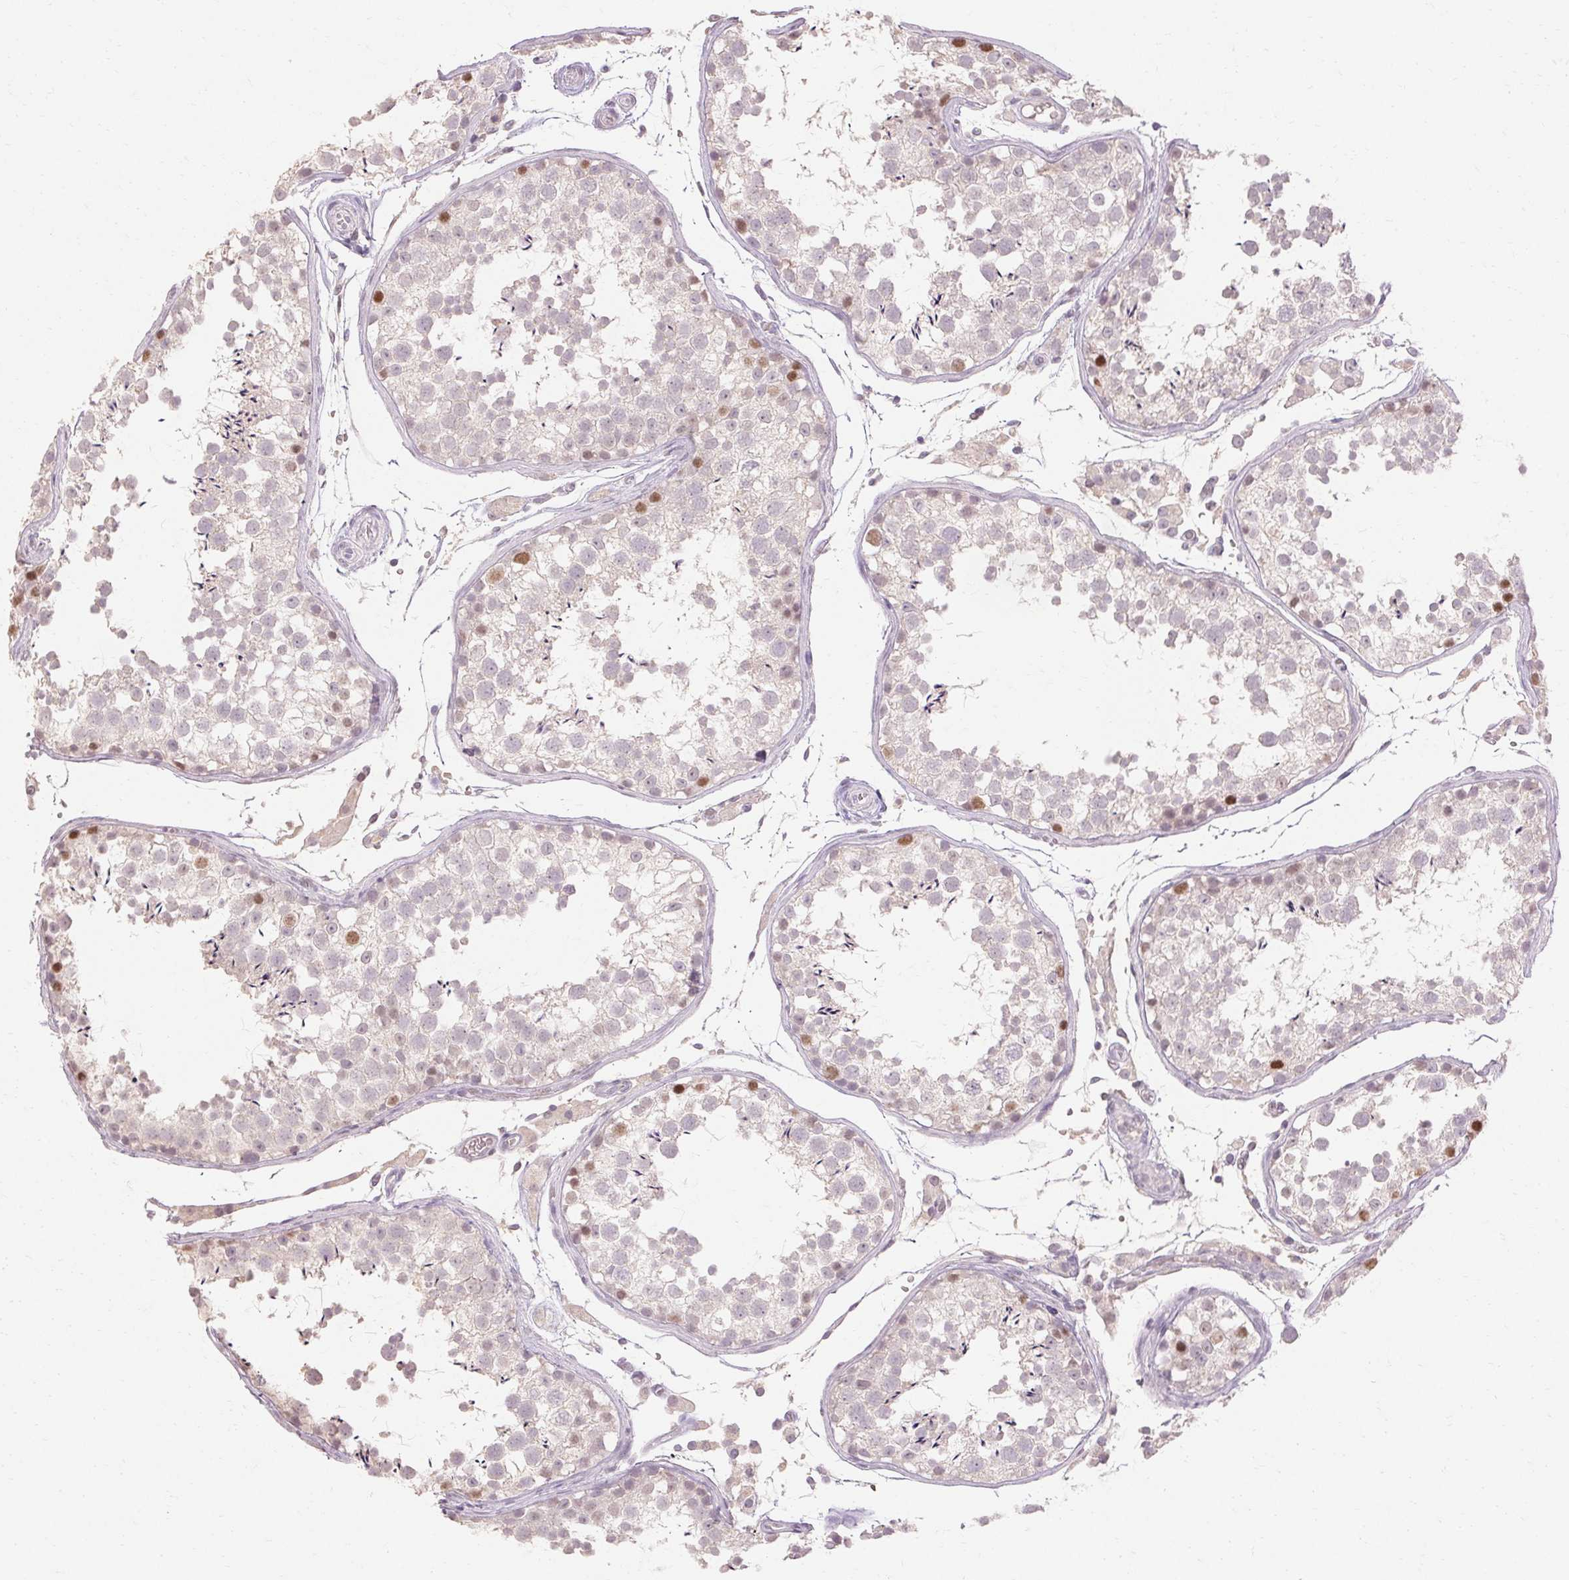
{"staining": {"intensity": "moderate", "quantity": "<25%", "location": "nuclear"}, "tissue": "testis", "cell_type": "Cells in seminiferous ducts", "image_type": "normal", "snomed": [{"axis": "morphology", "description": "Normal tissue, NOS"}, {"axis": "topography", "description": "Testis"}], "caption": "Protein expression analysis of benign human testis reveals moderate nuclear positivity in about <25% of cells in seminiferous ducts.", "gene": "SKP2", "patient": {"sex": "male", "age": 29}}